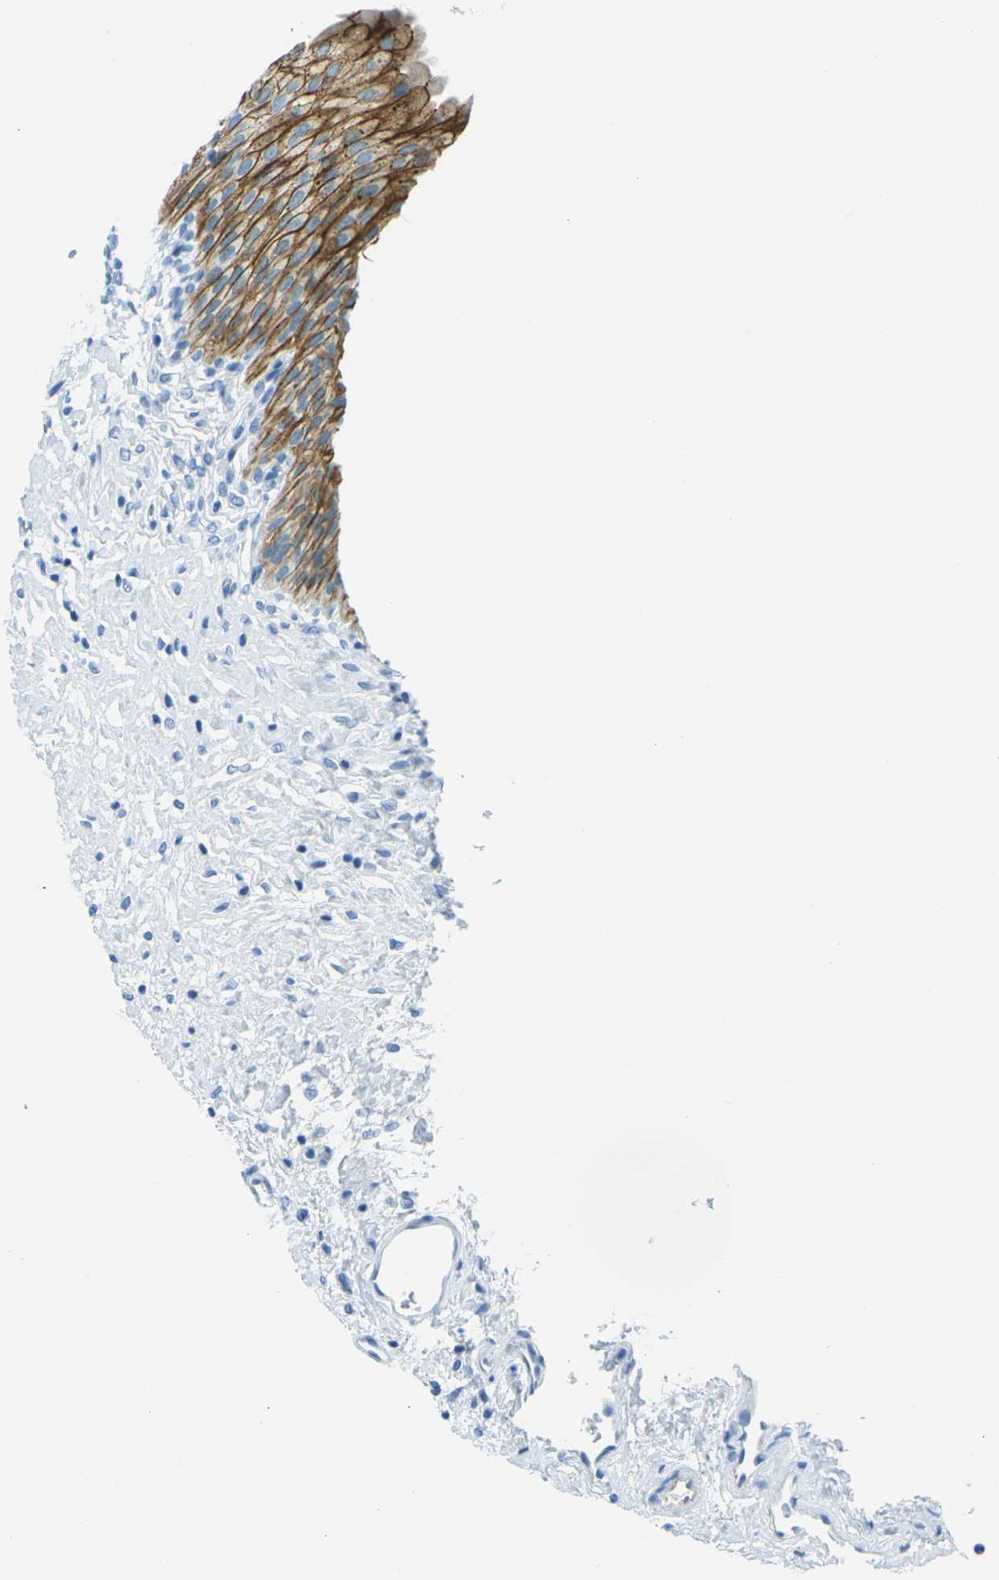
{"staining": {"intensity": "strong", "quantity": ">75%", "location": "cytoplasmic/membranous"}, "tissue": "urinary bladder", "cell_type": "Urothelial cells", "image_type": "normal", "snomed": [{"axis": "morphology", "description": "Normal tissue, NOS"}, {"axis": "morphology", "description": "Urothelial carcinoma, High grade"}, {"axis": "topography", "description": "Urinary bladder"}], "caption": "Protein analysis of normal urinary bladder demonstrates strong cytoplasmic/membranous expression in about >75% of urothelial cells. (brown staining indicates protein expression, while blue staining denotes nuclei).", "gene": "OCLN", "patient": {"sex": "male", "age": 46}}